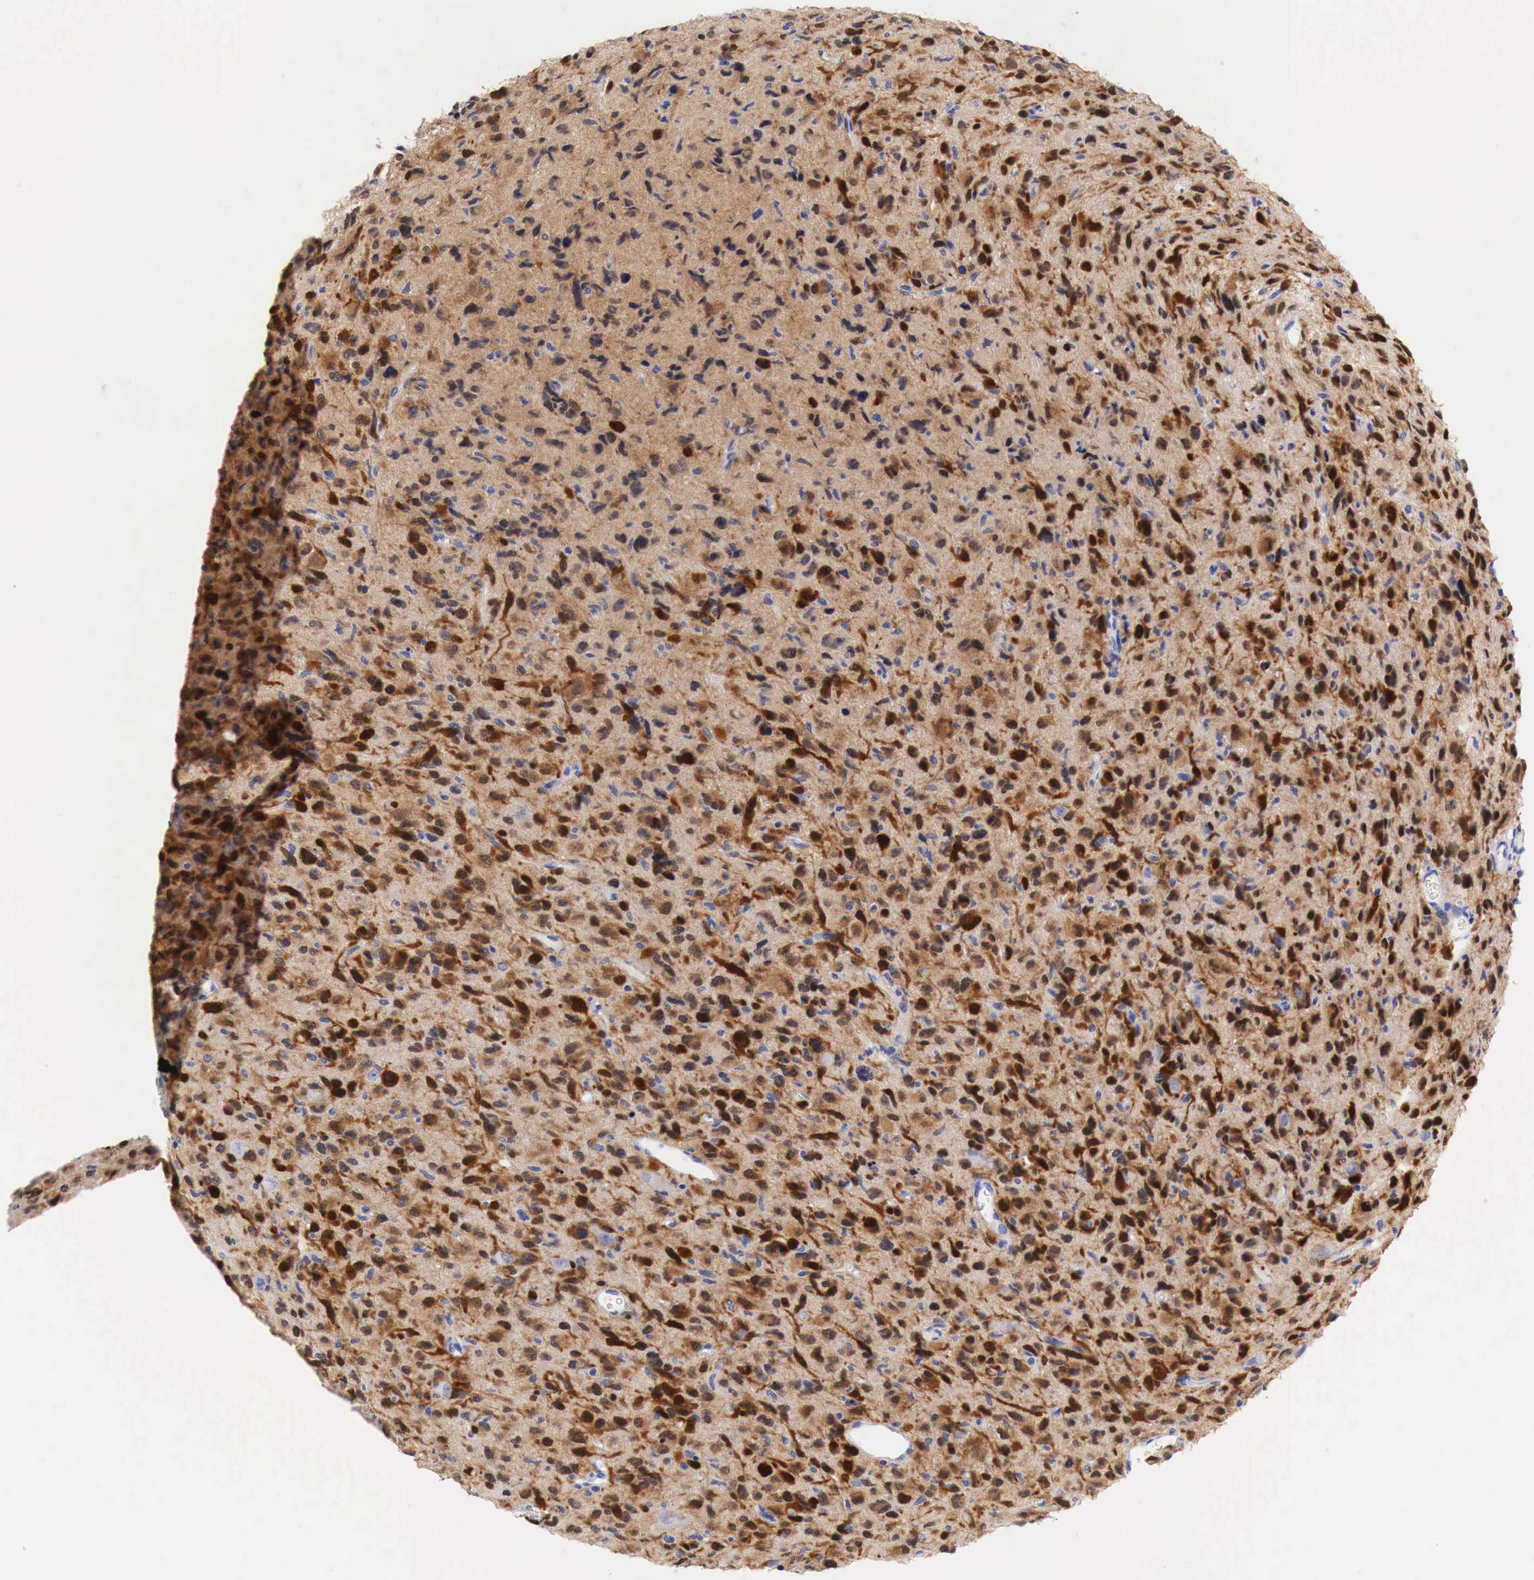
{"staining": {"intensity": "moderate", "quantity": ">75%", "location": "cytoplasmic/membranous,nuclear"}, "tissue": "glioma", "cell_type": "Tumor cells", "image_type": "cancer", "snomed": [{"axis": "morphology", "description": "Glioma, malignant, High grade"}, {"axis": "topography", "description": "Brain"}], "caption": "A medium amount of moderate cytoplasmic/membranous and nuclear positivity is seen in about >75% of tumor cells in glioma tissue.", "gene": "CDKN2A", "patient": {"sex": "female", "age": 60}}